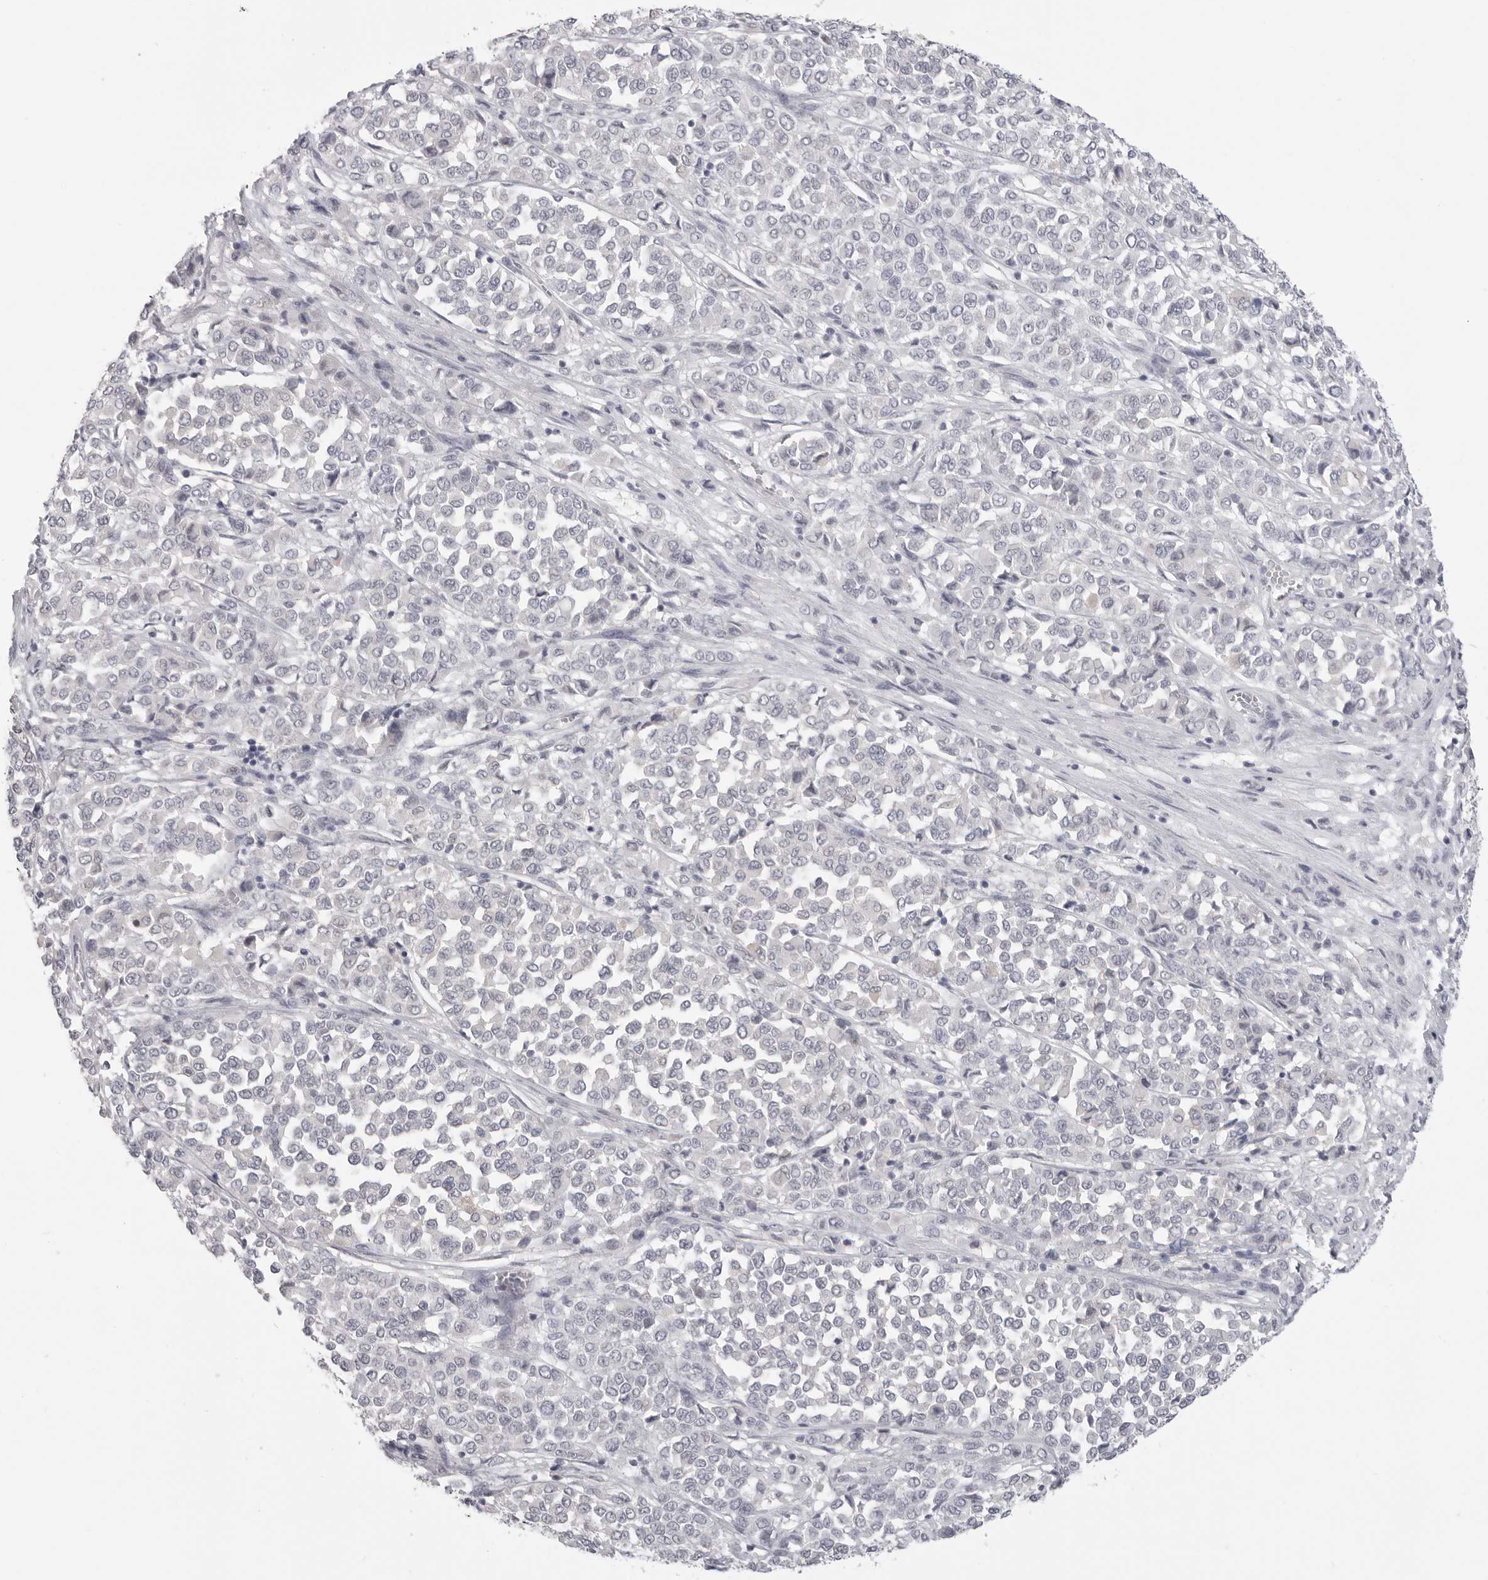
{"staining": {"intensity": "negative", "quantity": "none", "location": "none"}, "tissue": "melanoma", "cell_type": "Tumor cells", "image_type": "cancer", "snomed": [{"axis": "morphology", "description": "Malignant melanoma, Metastatic site"}, {"axis": "topography", "description": "Pancreas"}], "caption": "This is an immunohistochemistry (IHC) micrograph of melanoma. There is no expression in tumor cells.", "gene": "HMGCS2", "patient": {"sex": "female", "age": 30}}